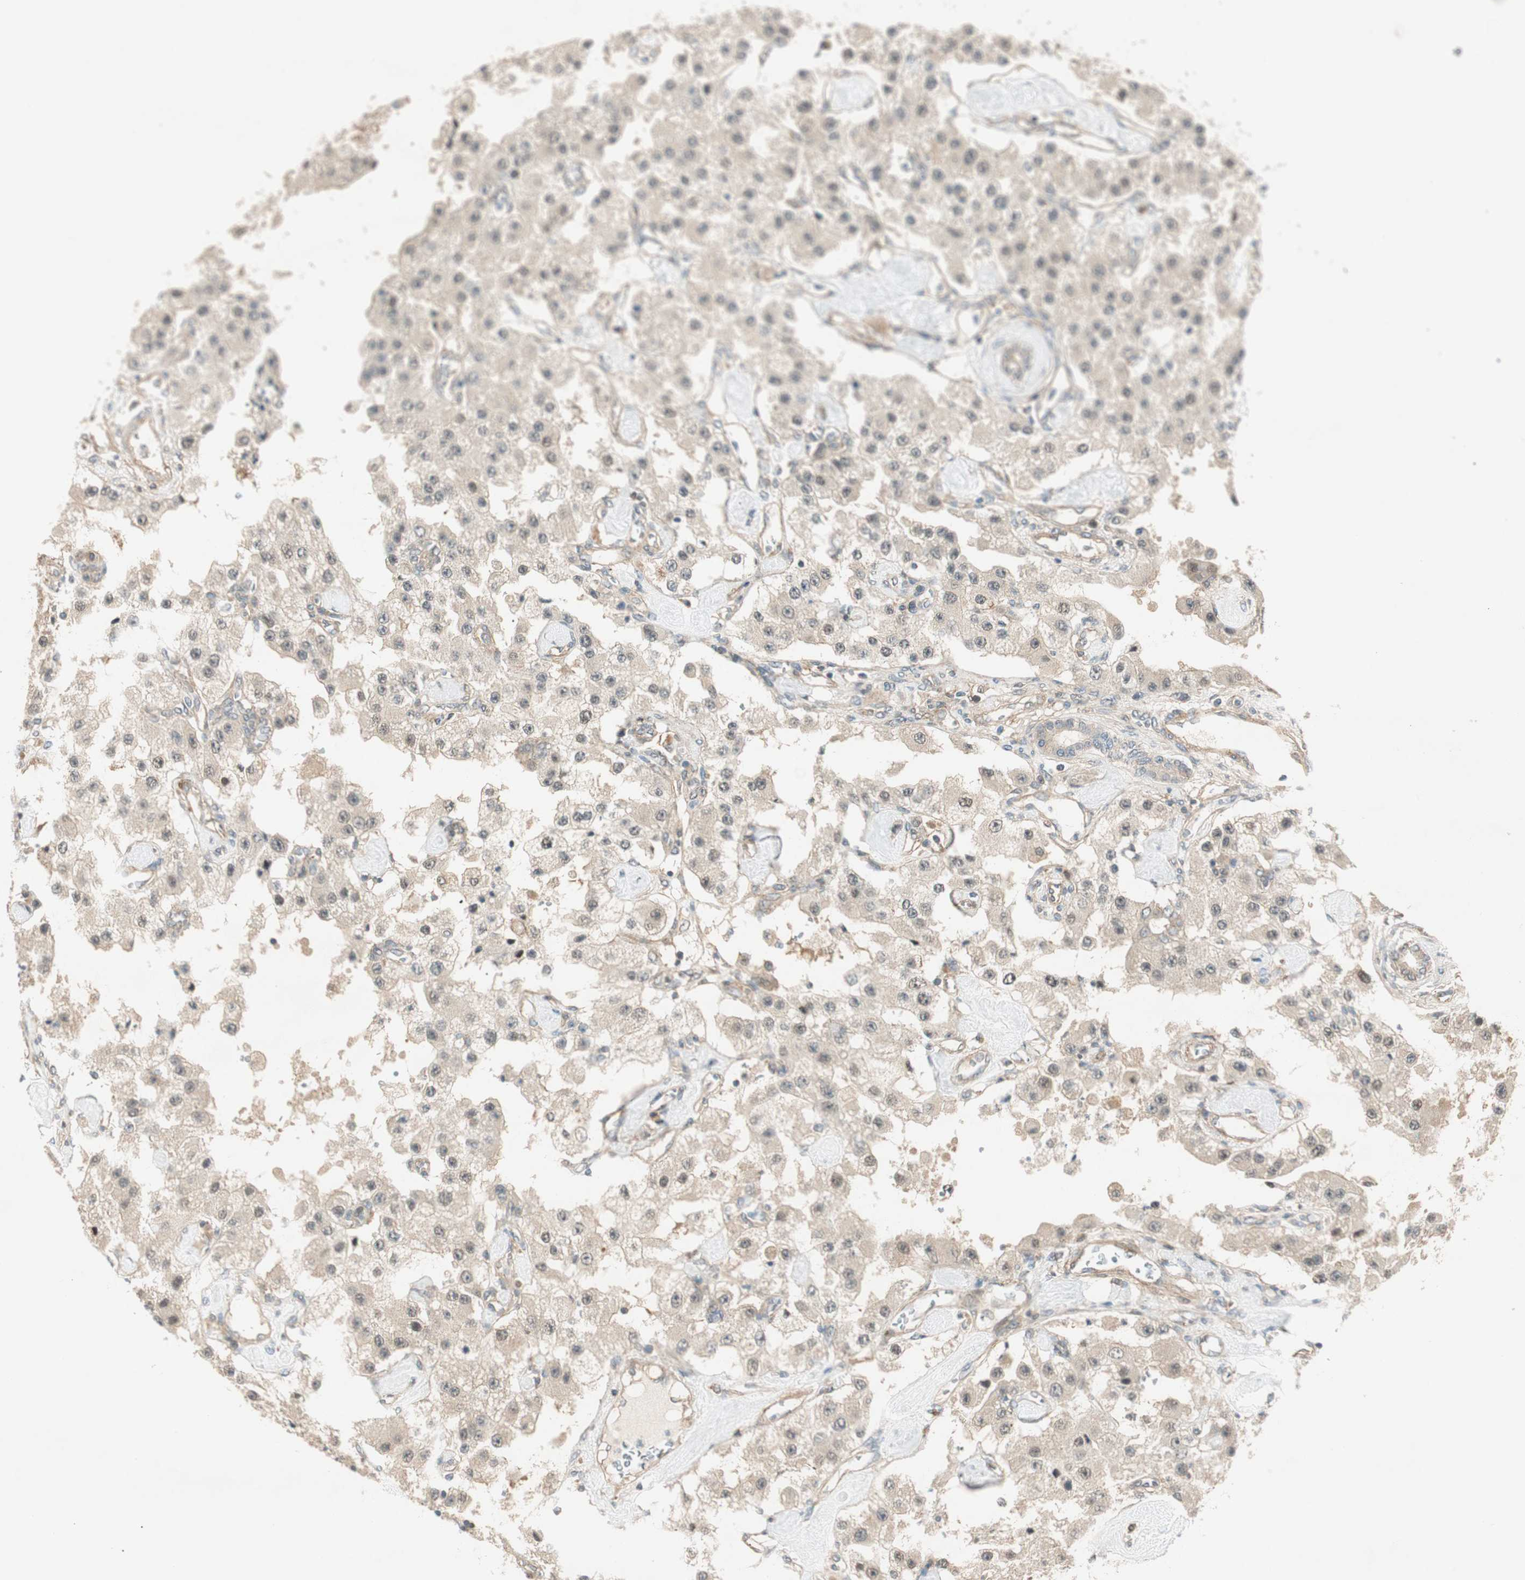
{"staining": {"intensity": "weak", "quantity": "25%-75%", "location": "cytoplasmic/membranous,nuclear"}, "tissue": "carcinoid", "cell_type": "Tumor cells", "image_type": "cancer", "snomed": [{"axis": "morphology", "description": "Carcinoid, malignant, NOS"}, {"axis": "topography", "description": "Pancreas"}], "caption": "Immunohistochemistry image of carcinoid (malignant) stained for a protein (brown), which shows low levels of weak cytoplasmic/membranous and nuclear staining in approximately 25%-75% of tumor cells.", "gene": "PSMD8", "patient": {"sex": "male", "age": 41}}